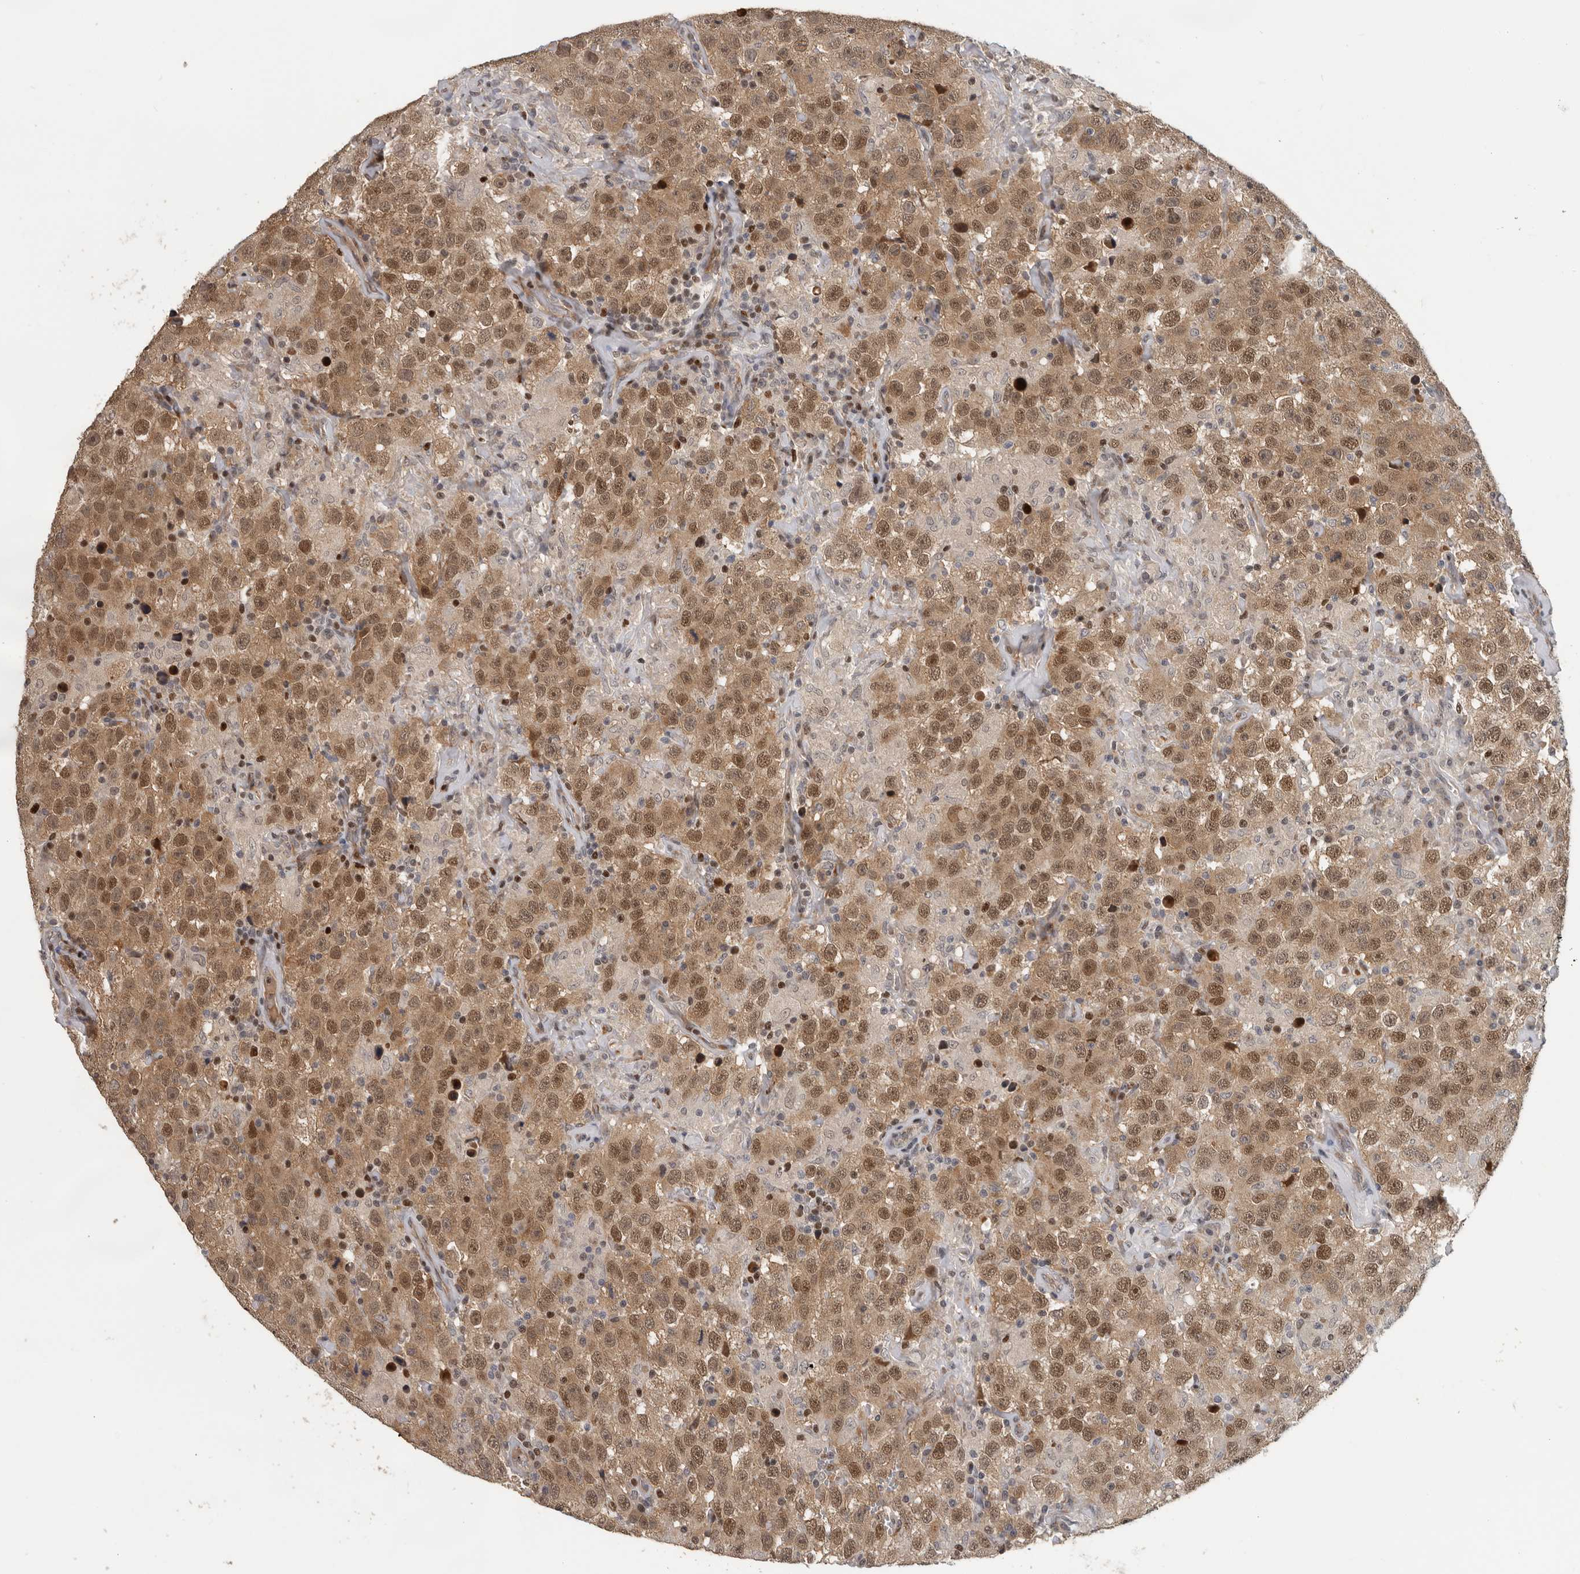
{"staining": {"intensity": "moderate", "quantity": ">75%", "location": "cytoplasmic/membranous,nuclear"}, "tissue": "testis cancer", "cell_type": "Tumor cells", "image_type": "cancer", "snomed": [{"axis": "morphology", "description": "Seminoma, NOS"}, {"axis": "topography", "description": "Testis"}], "caption": "Testis seminoma was stained to show a protein in brown. There is medium levels of moderate cytoplasmic/membranous and nuclear positivity in approximately >75% of tumor cells.", "gene": "HENMT1", "patient": {"sex": "male", "age": 41}}